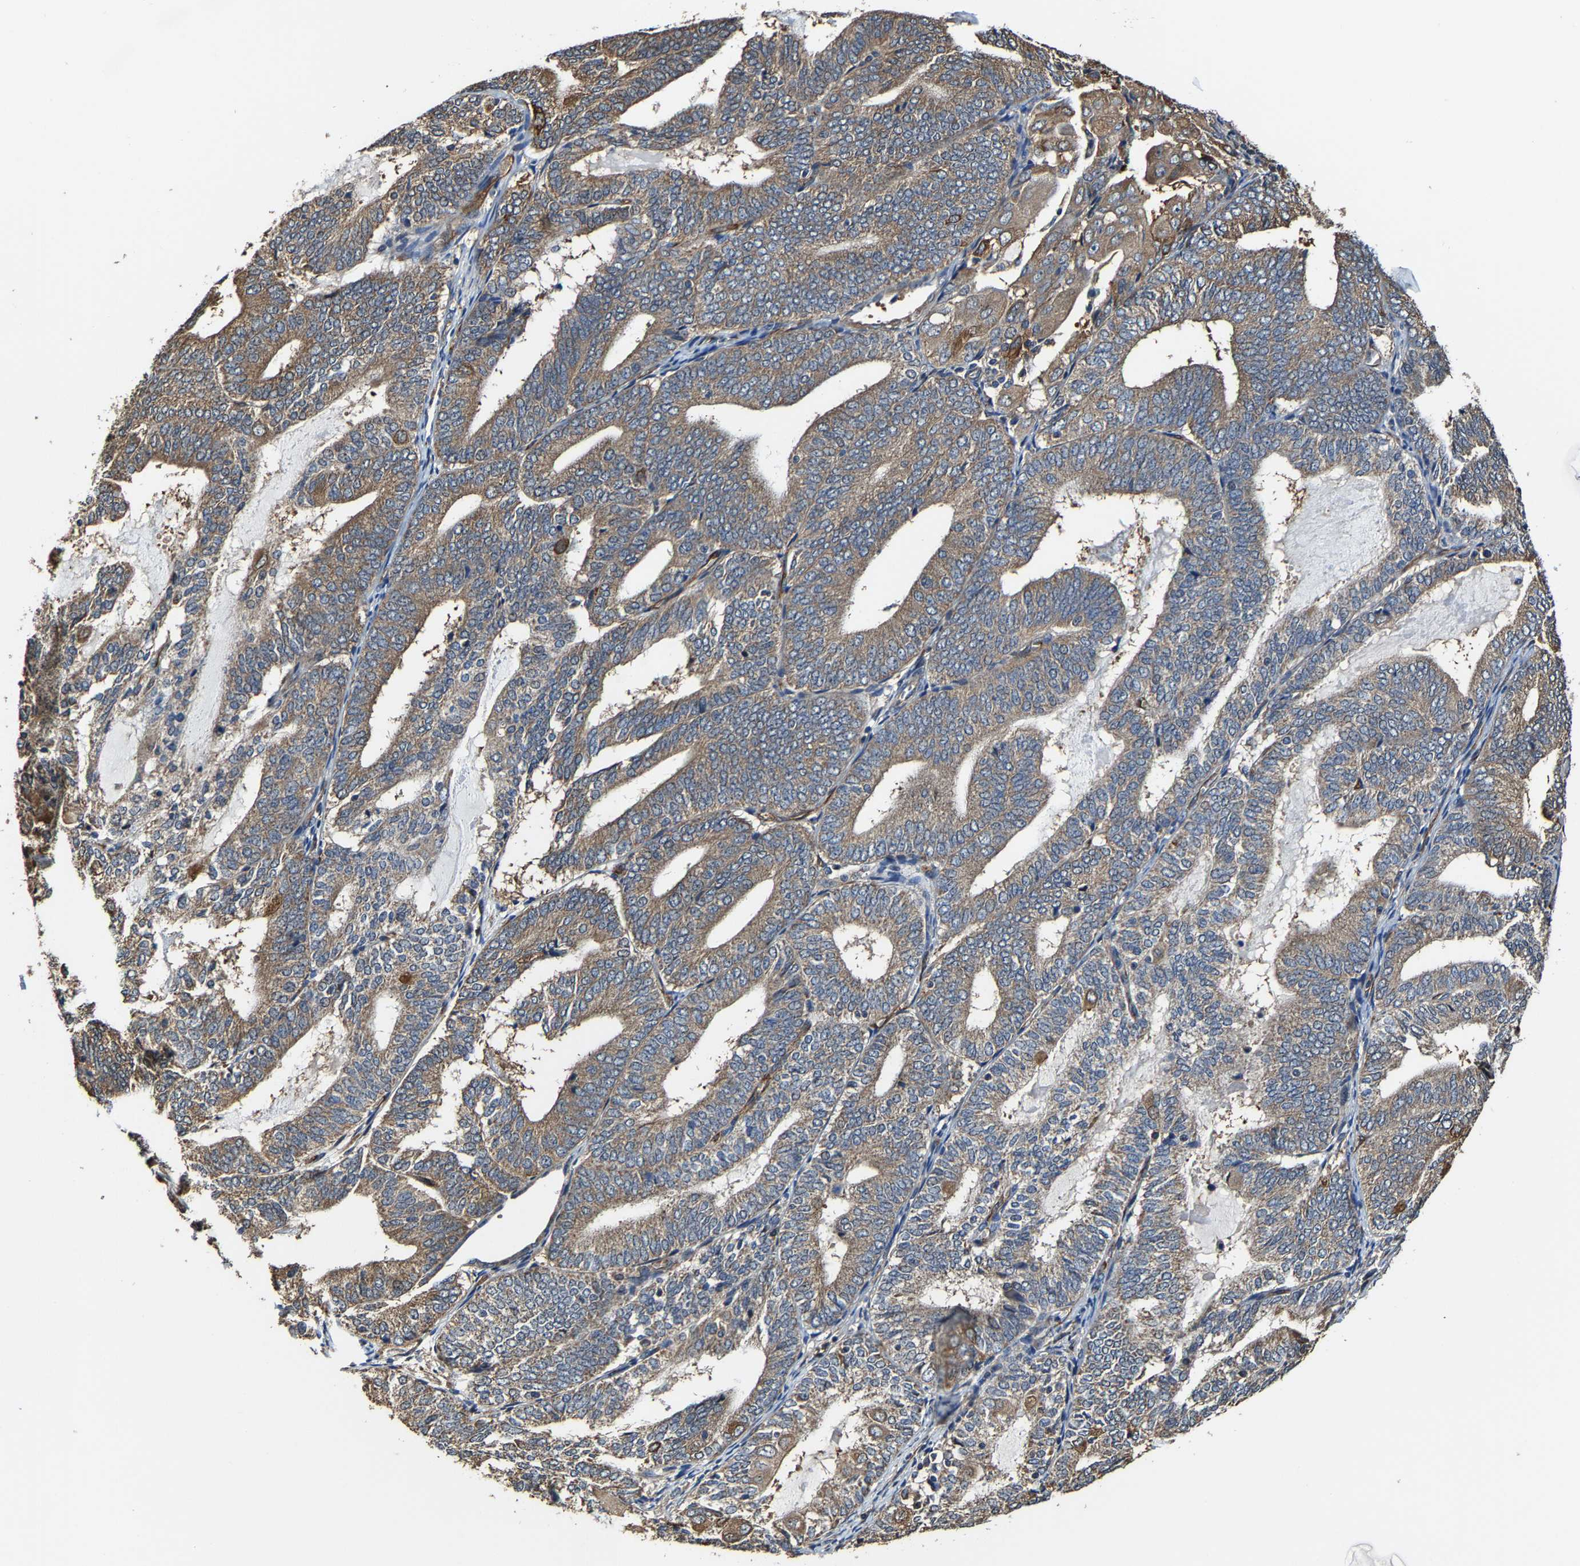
{"staining": {"intensity": "moderate", "quantity": ">75%", "location": "cytoplasmic/membranous"}, "tissue": "endometrial cancer", "cell_type": "Tumor cells", "image_type": "cancer", "snomed": [{"axis": "morphology", "description": "Adenocarcinoma, NOS"}, {"axis": "topography", "description": "Endometrium"}], "caption": "This histopathology image exhibits immunohistochemistry staining of human endometrial adenocarcinoma, with medium moderate cytoplasmic/membranous expression in approximately >75% of tumor cells.", "gene": "GFRA3", "patient": {"sex": "female", "age": 81}}